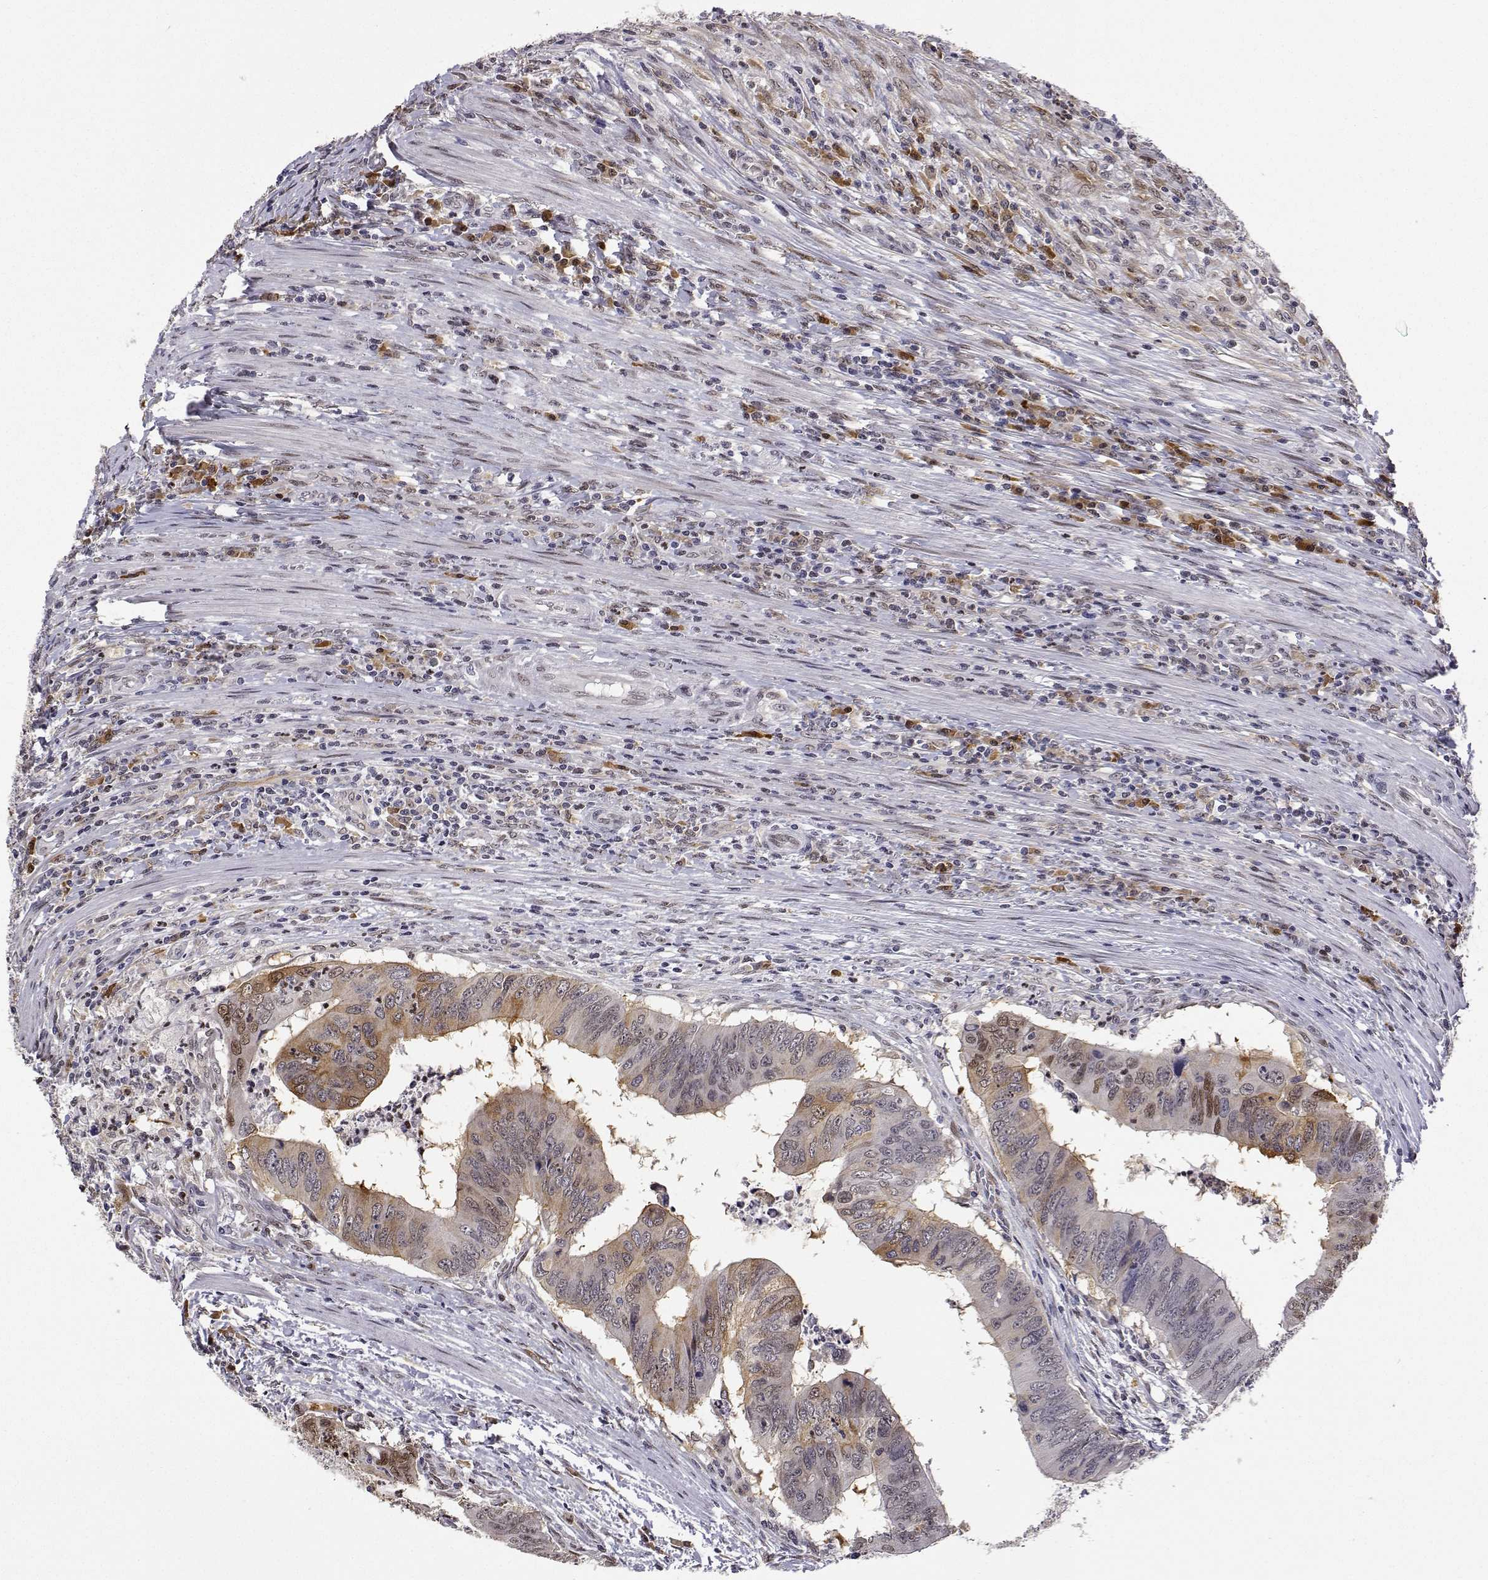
{"staining": {"intensity": "weak", "quantity": "25%-75%", "location": "cytoplasmic/membranous,nuclear"}, "tissue": "colorectal cancer", "cell_type": "Tumor cells", "image_type": "cancer", "snomed": [{"axis": "morphology", "description": "Adenocarcinoma, NOS"}, {"axis": "topography", "description": "Colon"}], "caption": "Protein staining reveals weak cytoplasmic/membranous and nuclear expression in approximately 25%-75% of tumor cells in colorectal cancer.", "gene": "PHGDH", "patient": {"sex": "male", "age": 53}}